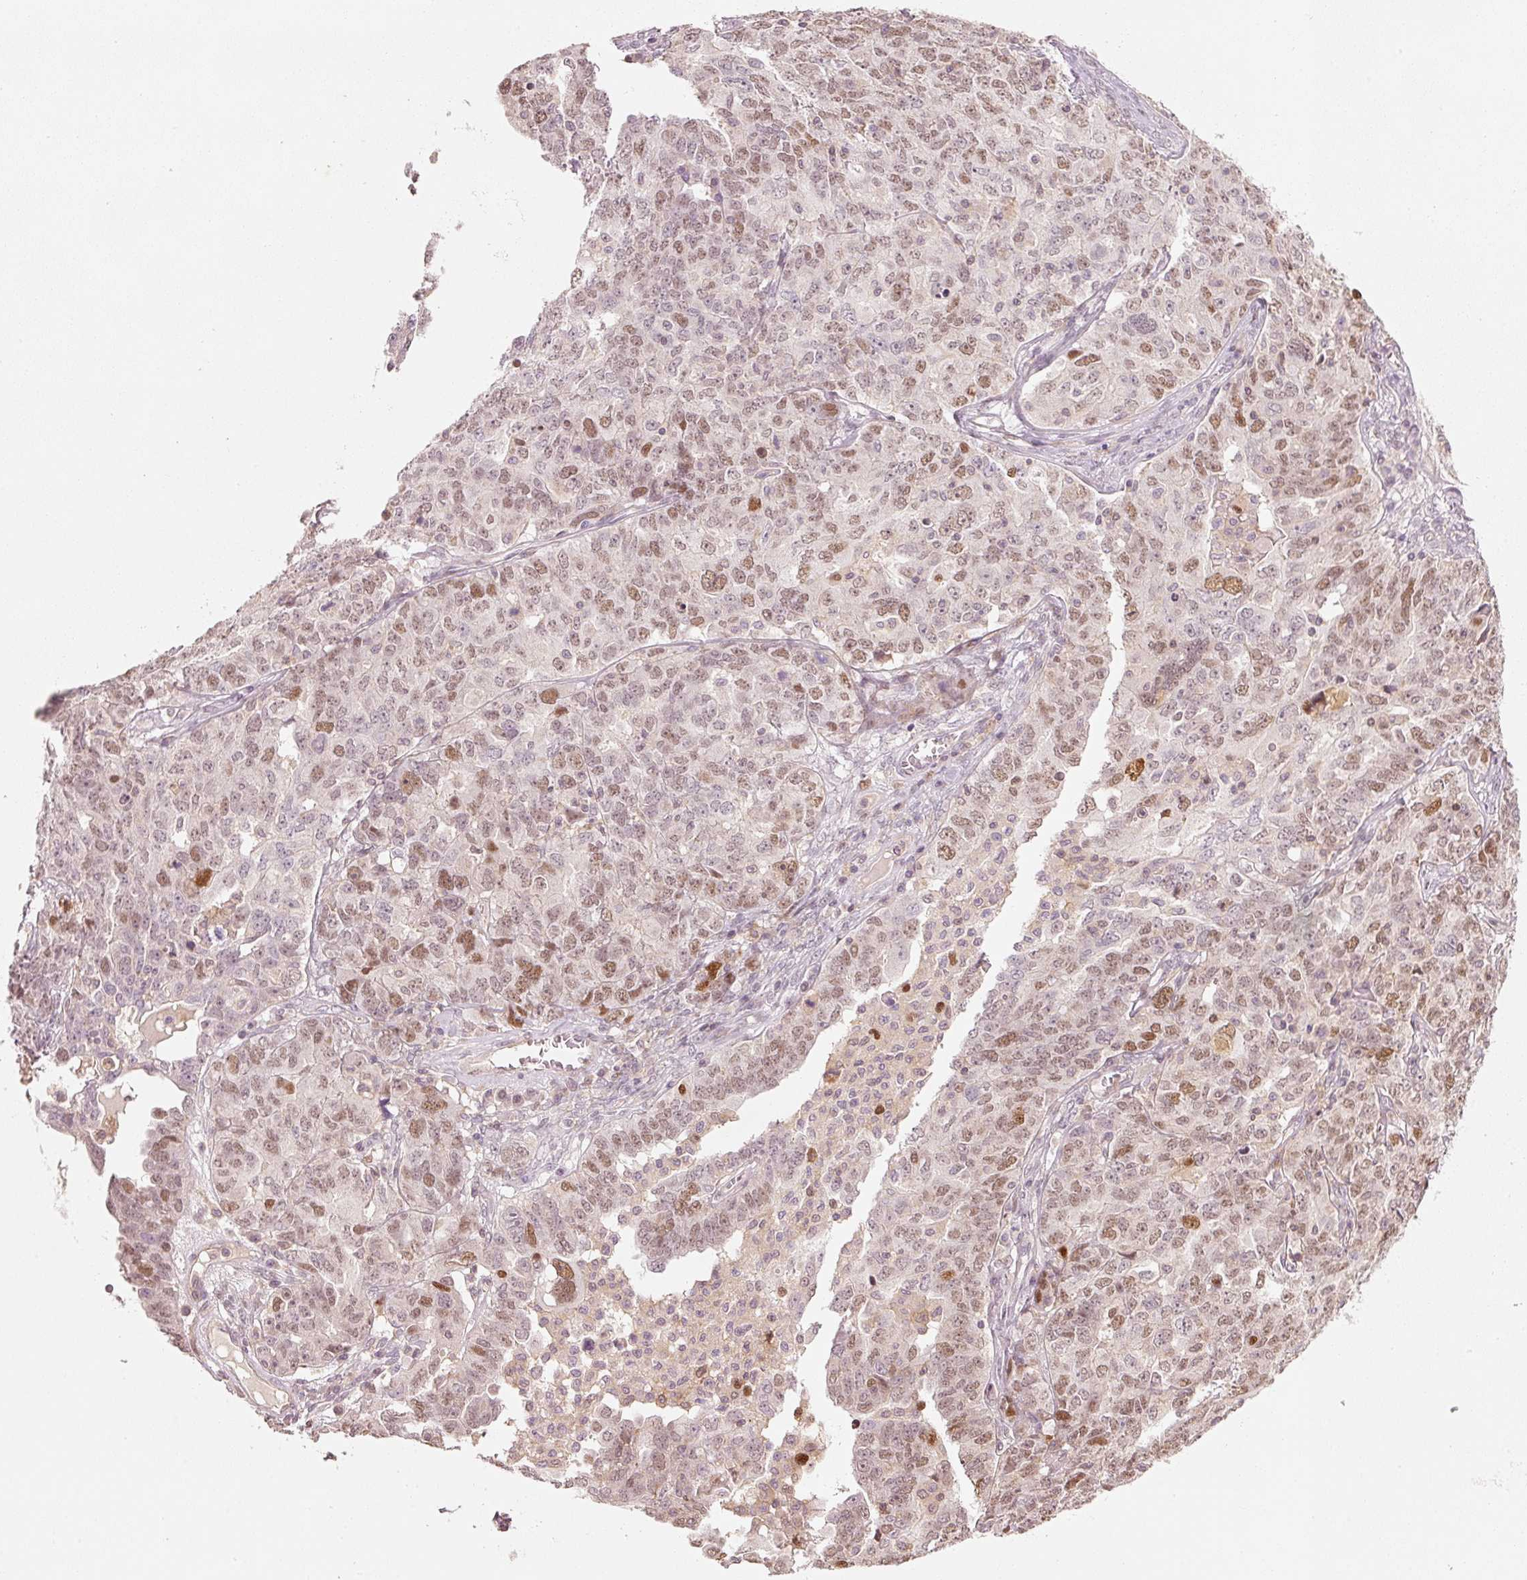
{"staining": {"intensity": "moderate", "quantity": ">75%", "location": "nuclear"}, "tissue": "ovarian cancer", "cell_type": "Tumor cells", "image_type": "cancer", "snomed": [{"axis": "morphology", "description": "Carcinoma, endometroid"}, {"axis": "topography", "description": "Ovary"}], "caption": "Protein analysis of ovarian endometroid carcinoma tissue reveals moderate nuclear positivity in approximately >75% of tumor cells.", "gene": "TREX2", "patient": {"sex": "female", "age": 62}}